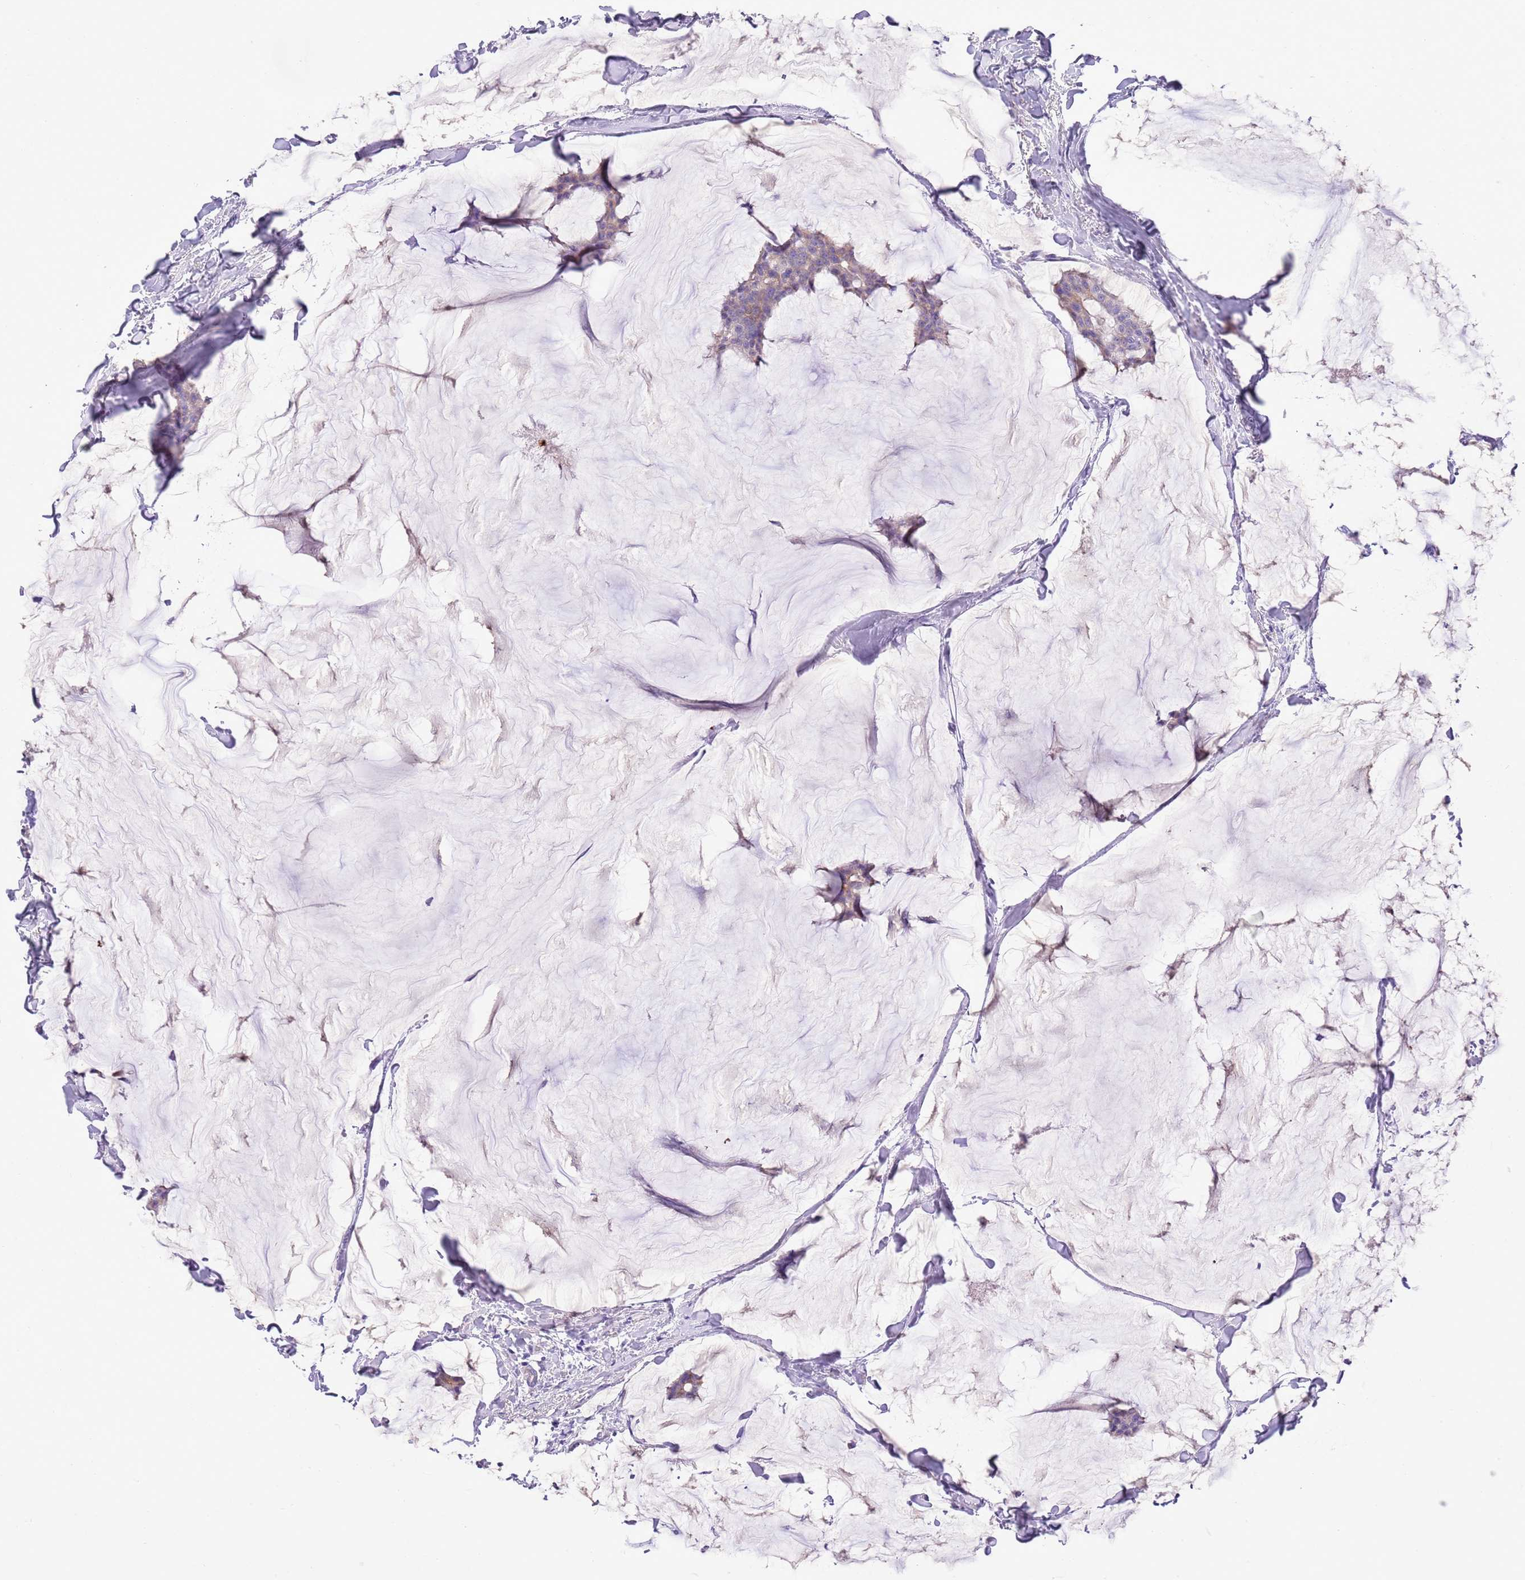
{"staining": {"intensity": "weak", "quantity": "25%-75%", "location": "cytoplasmic/membranous"}, "tissue": "breast cancer", "cell_type": "Tumor cells", "image_type": "cancer", "snomed": [{"axis": "morphology", "description": "Duct carcinoma"}, {"axis": "topography", "description": "Breast"}], "caption": "A photomicrograph showing weak cytoplasmic/membranous expression in about 25%-75% of tumor cells in intraductal carcinoma (breast), as visualized by brown immunohistochemical staining.", "gene": "CLEC2A", "patient": {"sex": "female", "age": 93}}